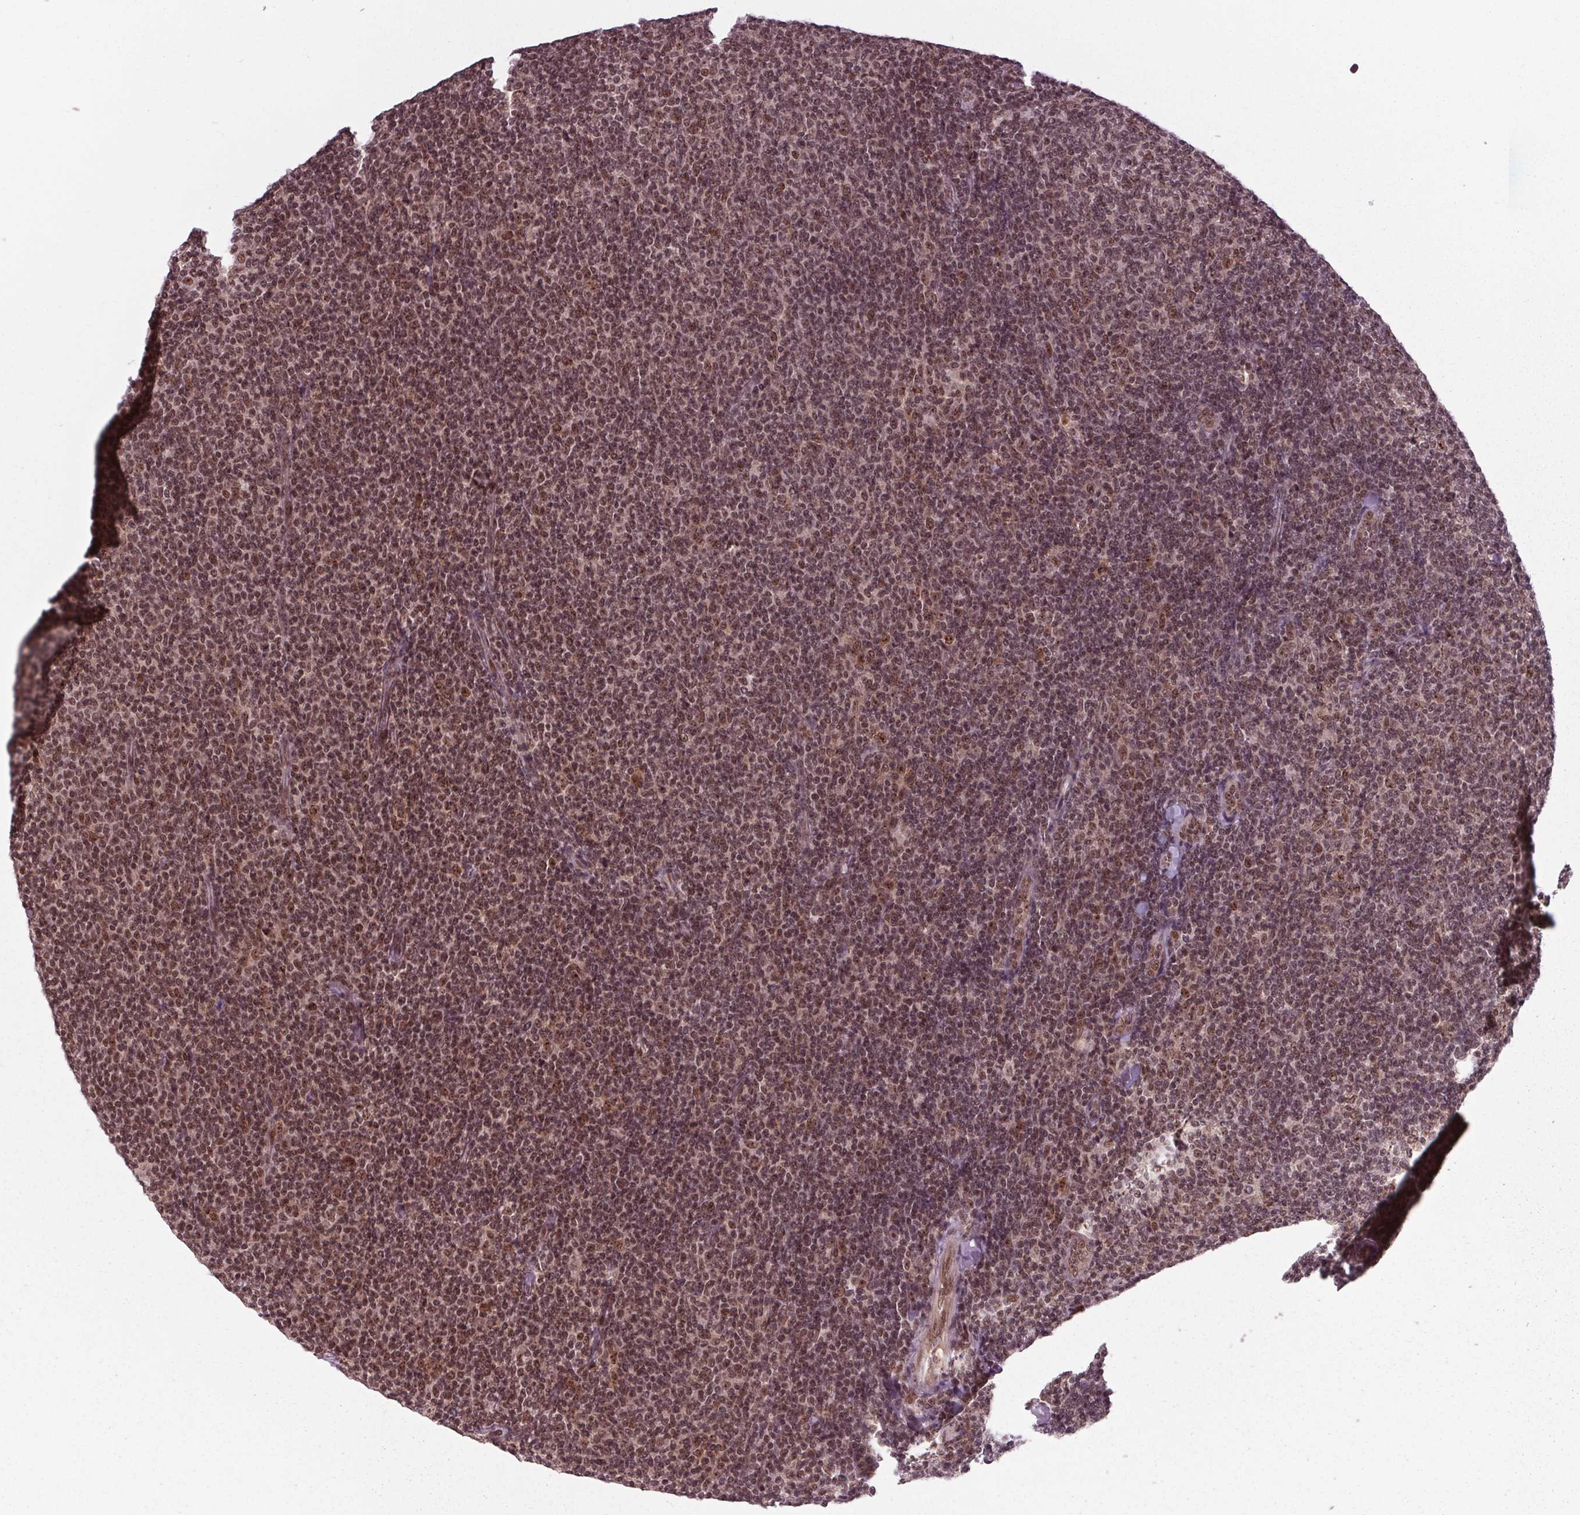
{"staining": {"intensity": "moderate", "quantity": ">75%", "location": "nuclear"}, "tissue": "lymphoma", "cell_type": "Tumor cells", "image_type": "cancer", "snomed": [{"axis": "morphology", "description": "Malignant lymphoma, non-Hodgkin's type, Low grade"}, {"axis": "topography", "description": "Lymph node"}], "caption": "Low-grade malignant lymphoma, non-Hodgkin's type was stained to show a protein in brown. There is medium levels of moderate nuclear positivity in about >75% of tumor cells.", "gene": "DDX41", "patient": {"sex": "male", "age": 52}}